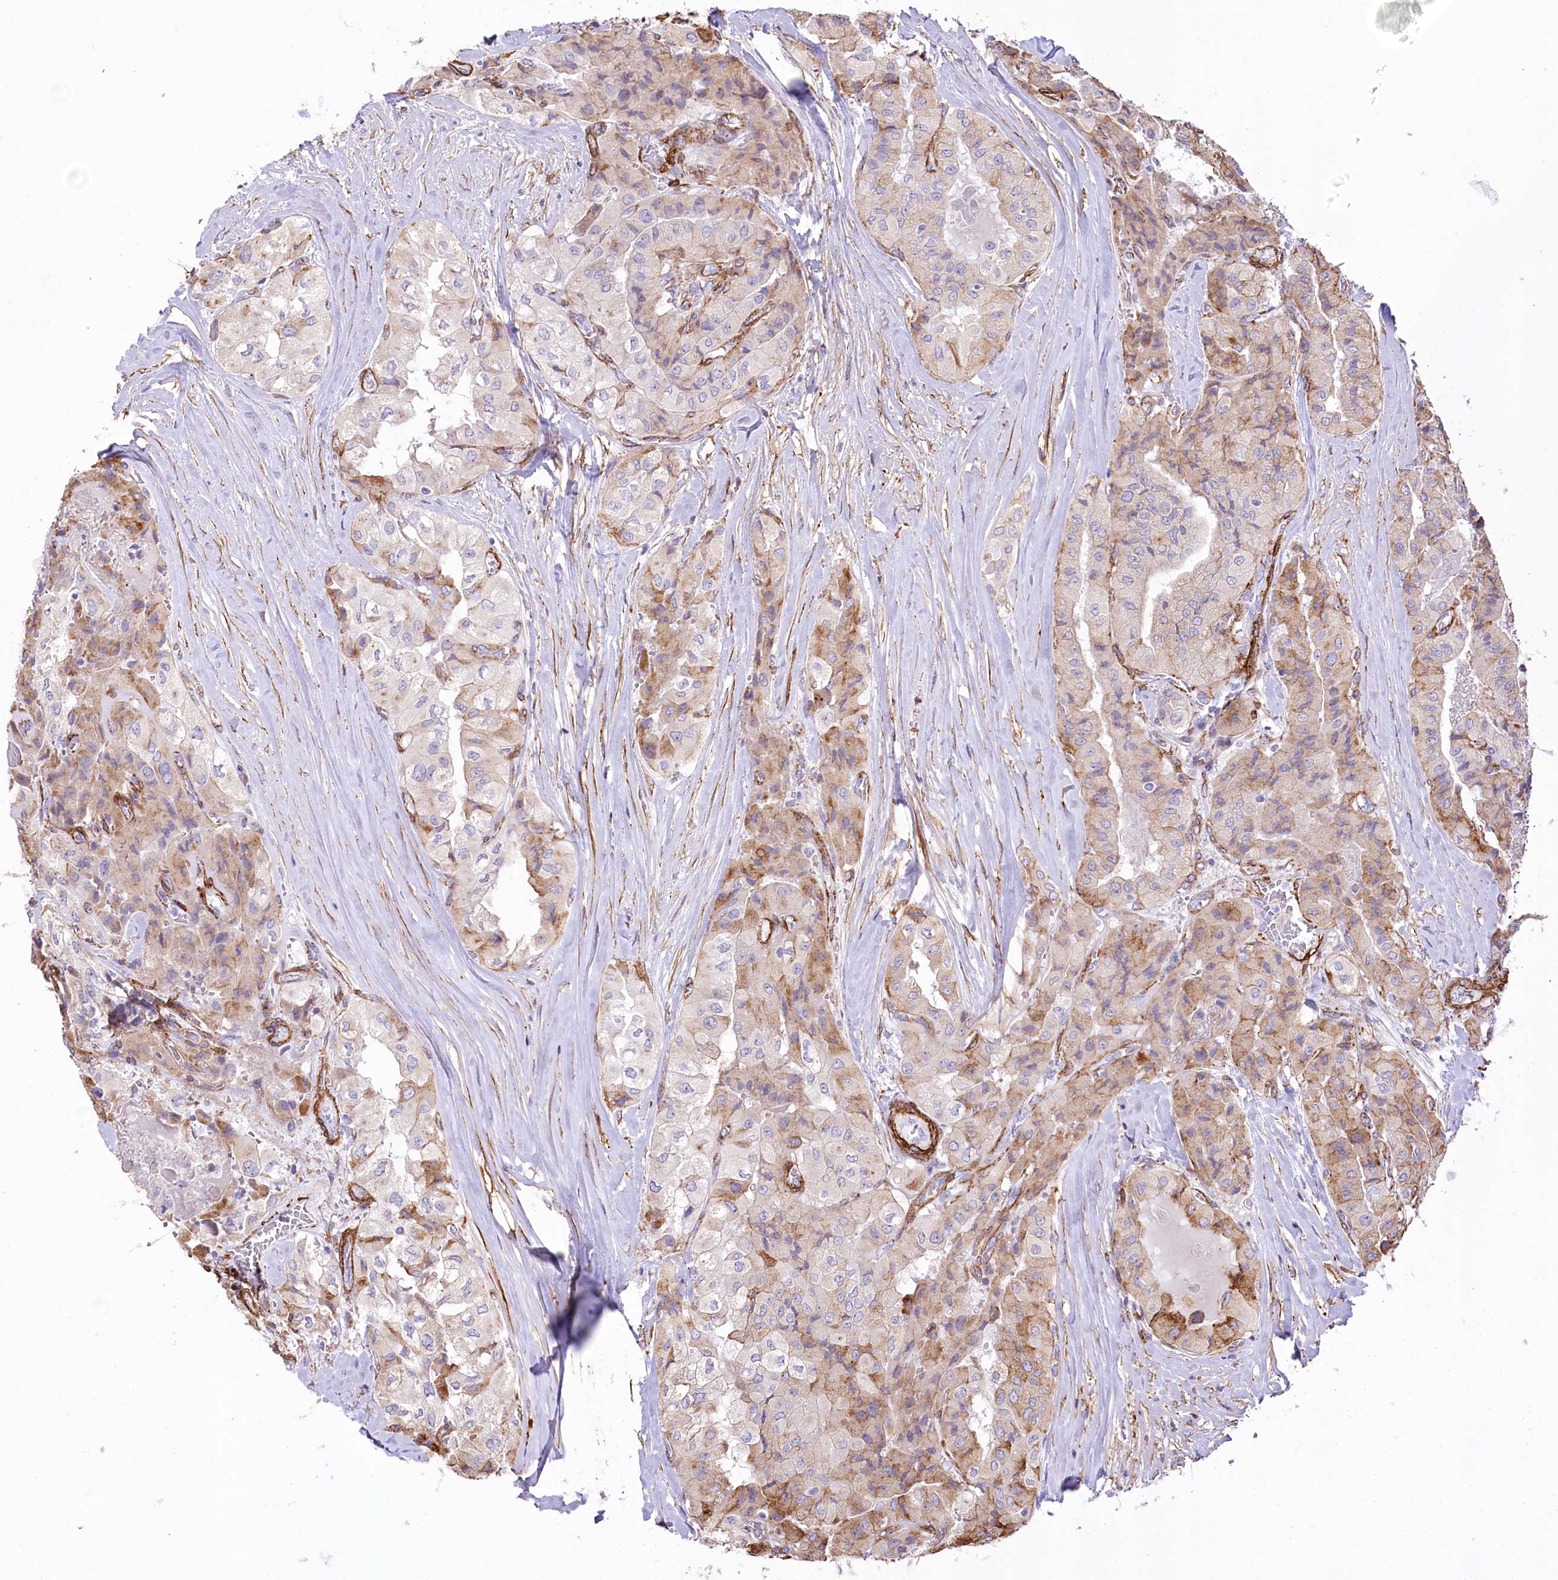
{"staining": {"intensity": "moderate", "quantity": "<25%", "location": "cytoplasmic/membranous"}, "tissue": "thyroid cancer", "cell_type": "Tumor cells", "image_type": "cancer", "snomed": [{"axis": "morphology", "description": "Papillary adenocarcinoma, NOS"}, {"axis": "topography", "description": "Thyroid gland"}], "caption": "Thyroid cancer (papillary adenocarcinoma) stained for a protein (brown) demonstrates moderate cytoplasmic/membranous positive positivity in about <25% of tumor cells.", "gene": "SYNPO2", "patient": {"sex": "female", "age": 59}}